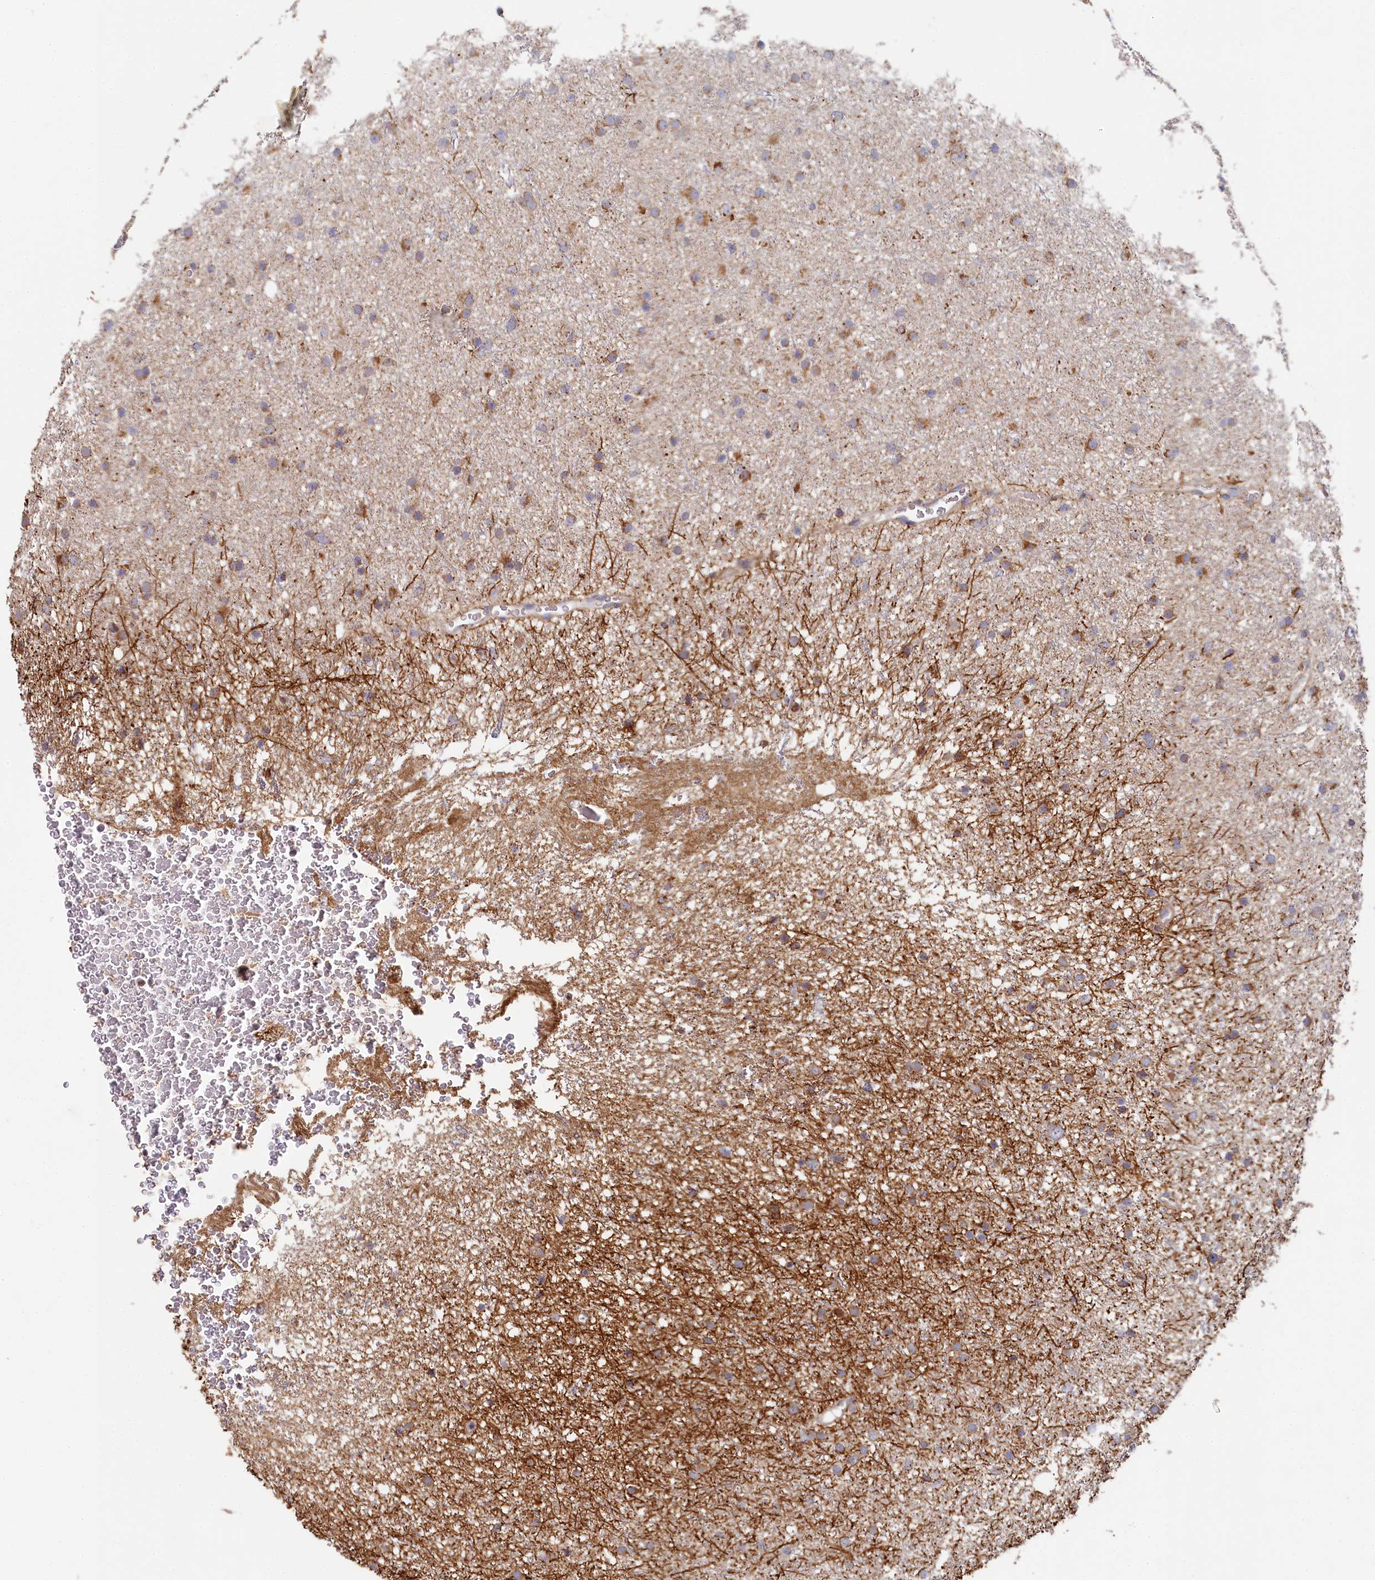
{"staining": {"intensity": "moderate", "quantity": ">75%", "location": "cytoplasmic/membranous"}, "tissue": "glioma", "cell_type": "Tumor cells", "image_type": "cancer", "snomed": [{"axis": "morphology", "description": "Glioma, malignant, Low grade"}, {"axis": "topography", "description": "Cerebral cortex"}], "caption": "Tumor cells show moderate cytoplasmic/membranous staining in about >75% of cells in glioma.", "gene": "HAUS2", "patient": {"sex": "female", "age": 39}}